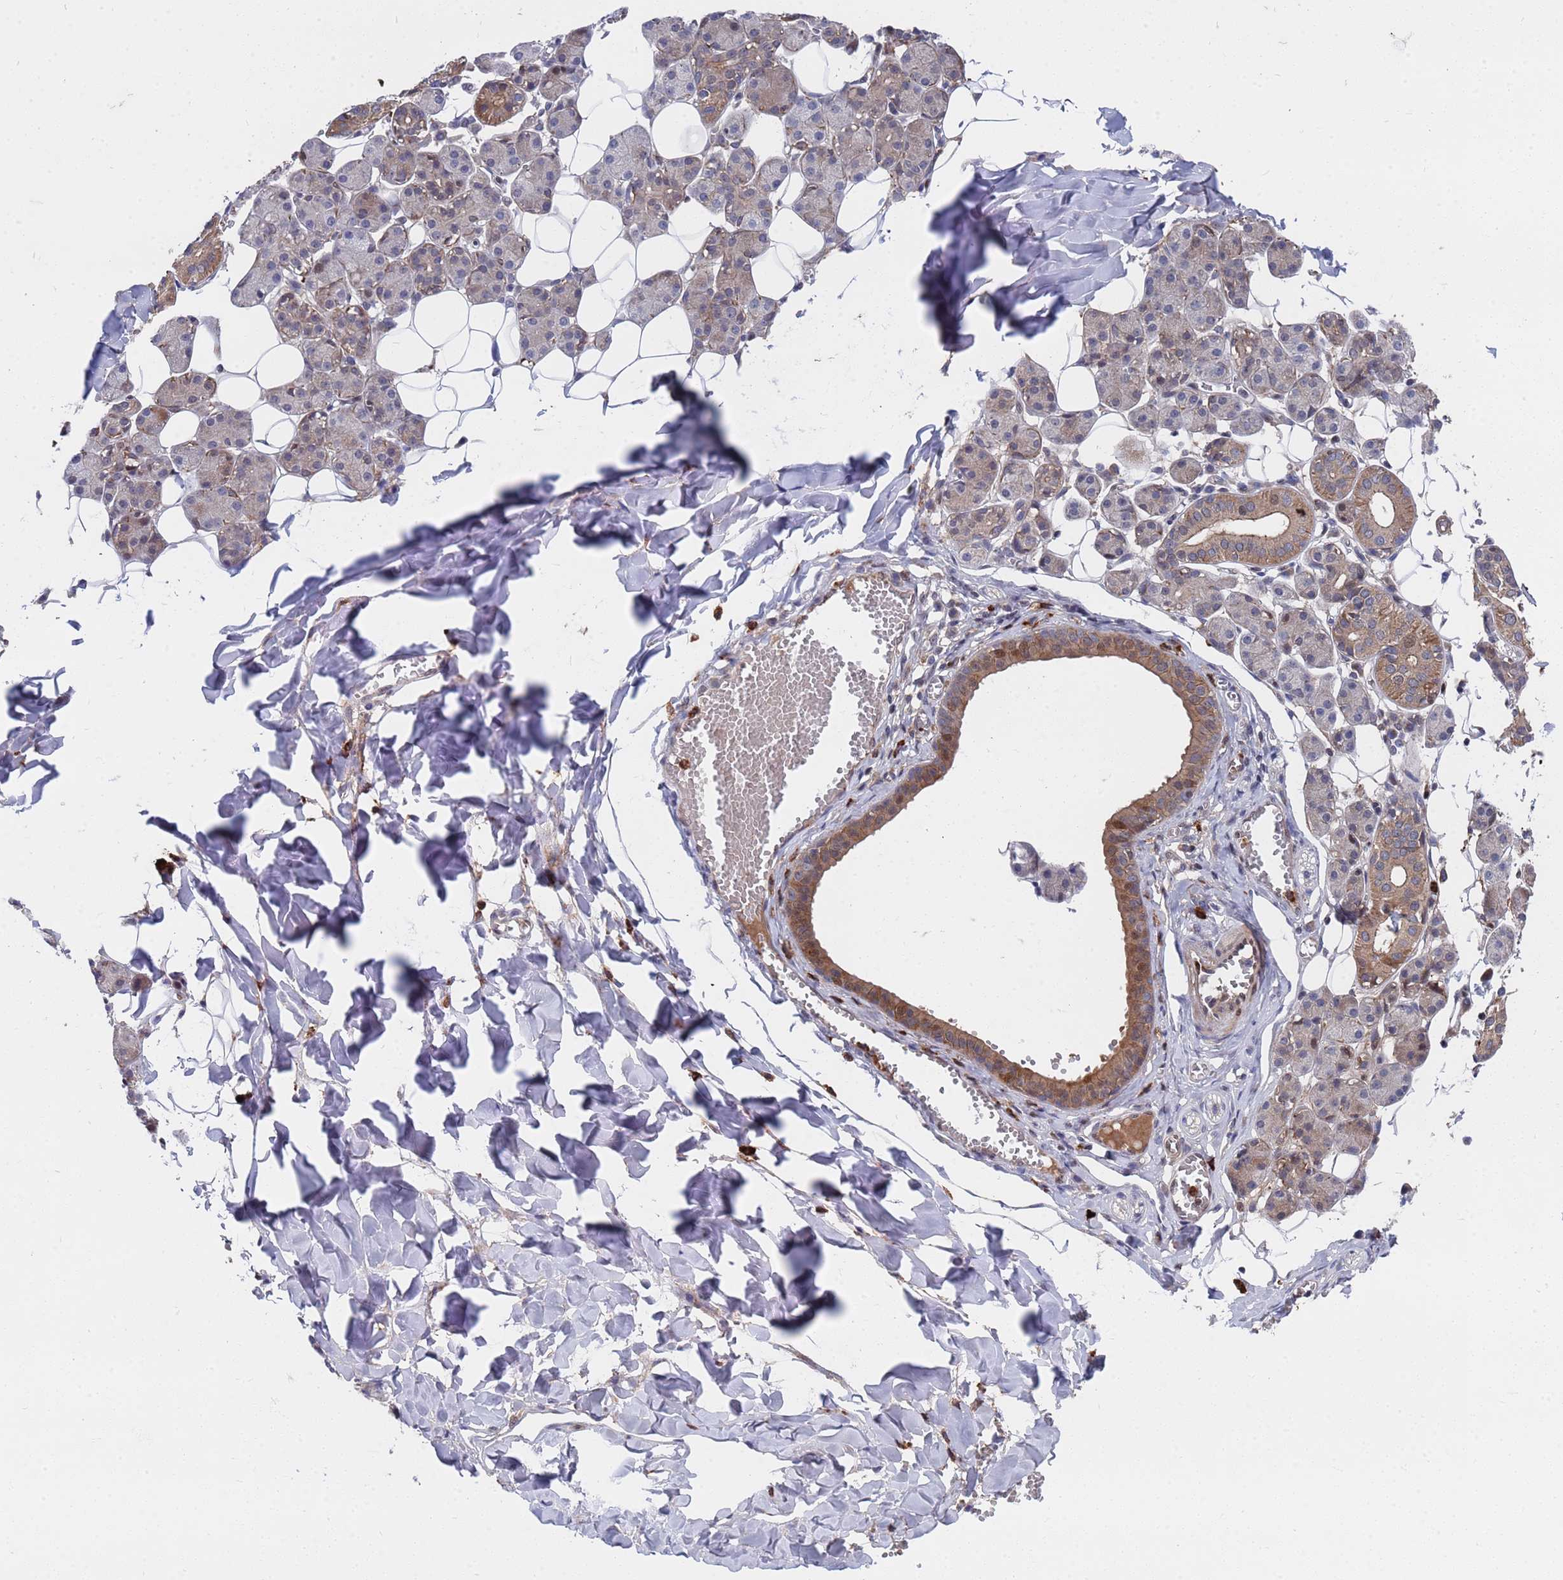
{"staining": {"intensity": "strong", "quantity": "<25%", "location": "cytoplasmic/membranous"}, "tissue": "salivary gland", "cell_type": "Glandular cells", "image_type": "normal", "snomed": [{"axis": "morphology", "description": "Normal tissue, NOS"}, {"axis": "topography", "description": "Salivary gland"}], "caption": "The photomicrograph shows staining of unremarkable salivary gland, revealing strong cytoplasmic/membranous protein staining (brown color) within glandular cells. (brown staining indicates protein expression, while blue staining denotes nuclei).", "gene": "TMBIM6", "patient": {"sex": "female", "age": 33}}